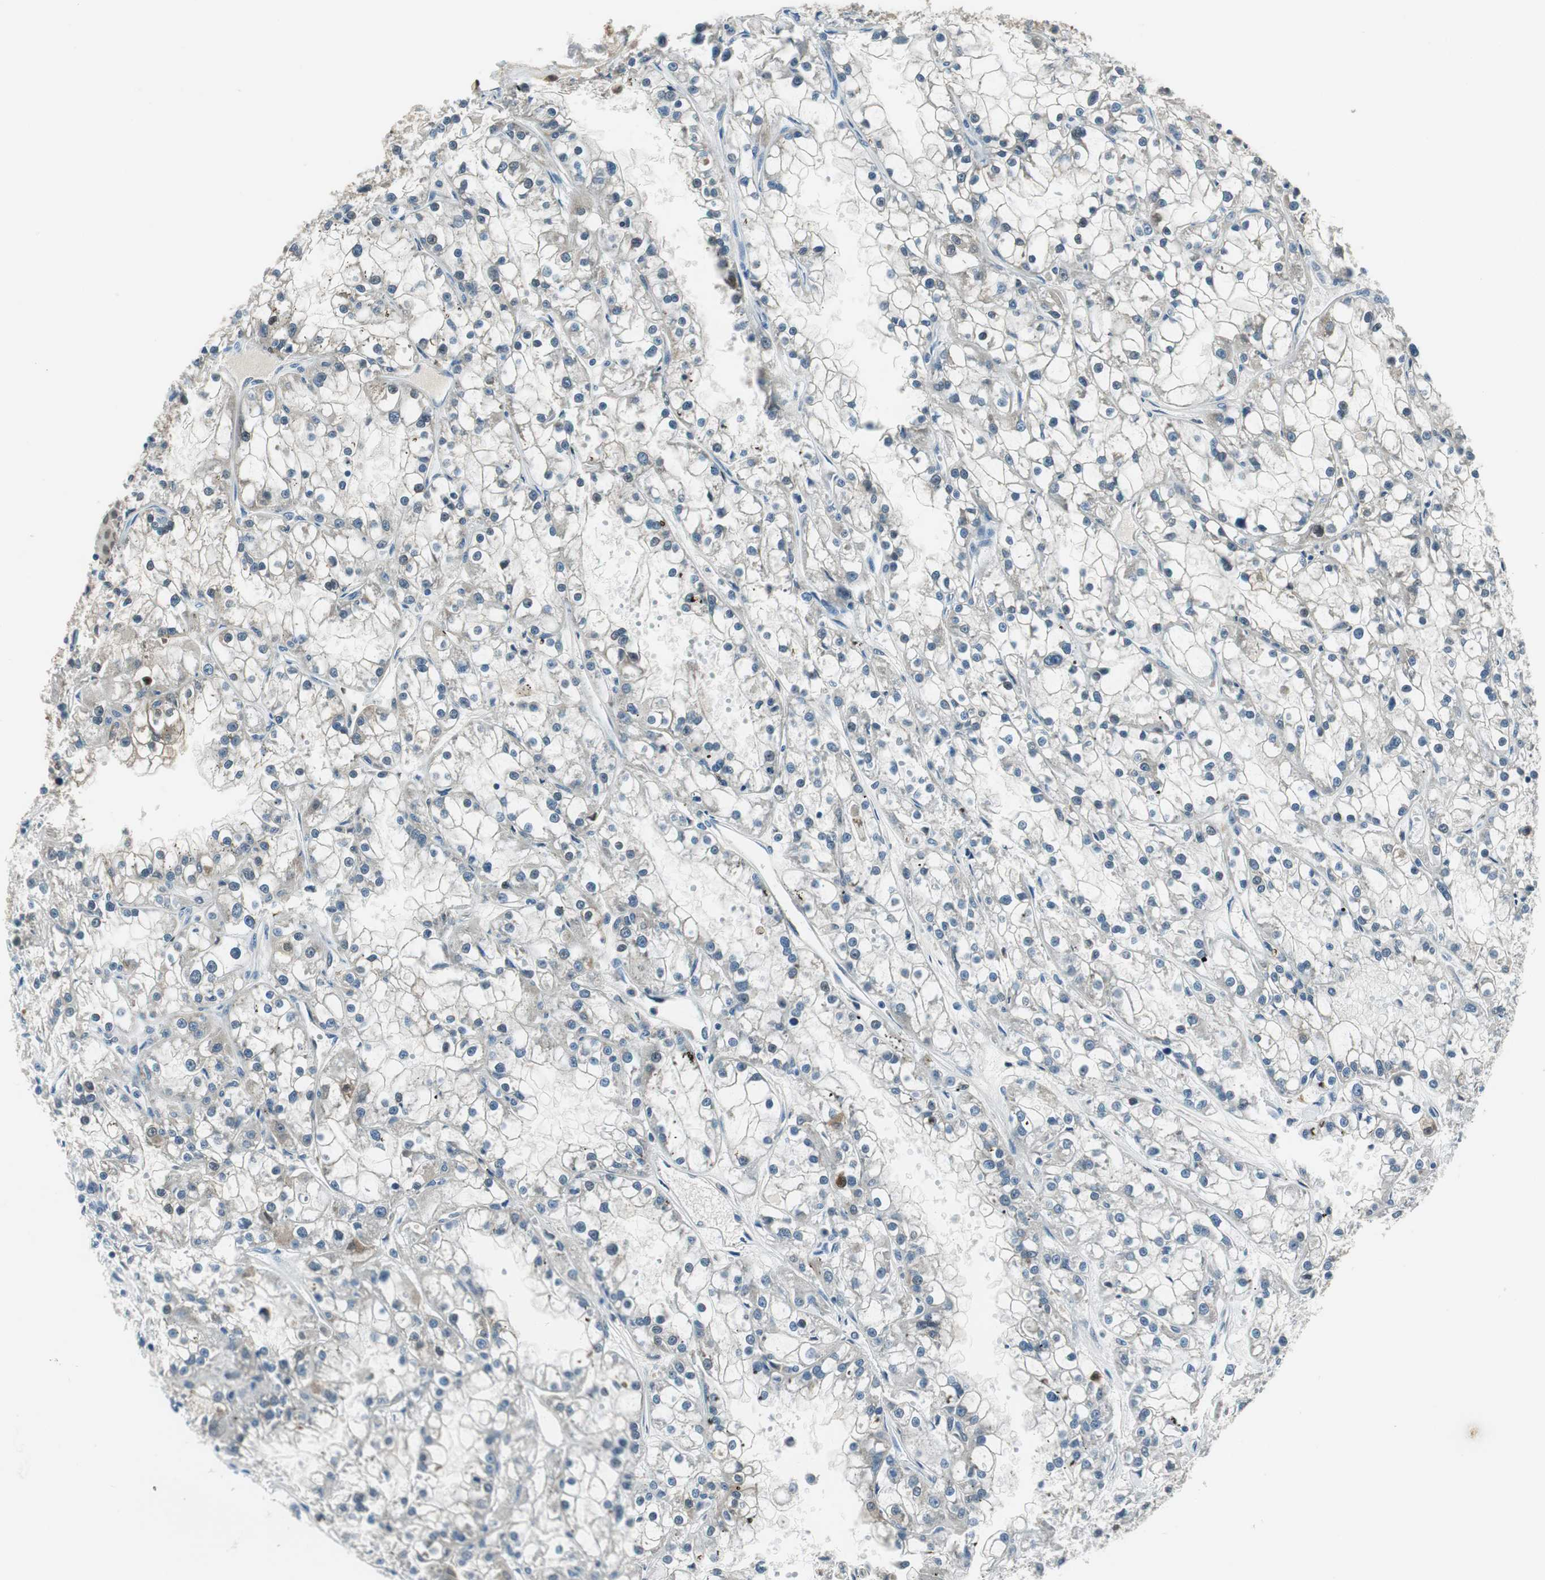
{"staining": {"intensity": "negative", "quantity": "none", "location": "none"}, "tissue": "renal cancer", "cell_type": "Tumor cells", "image_type": "cancer", "snomed": [{"axis": "morphology", "description": "Adenocarcinoma, NOS"}, {"axis": "topography", "description": "Kidney"}], "caption": "An immunohistochemistry (IHC) micrograph of renal cancer (adenocarcinoma) is shown. There is no staining in tumor cells of renal cancer (adenocarcinoma). The staining is performed using DAB (3,3'-diaminobenzidine) brown chromogen with nuclei counter-stained in using hematoxylin.", "gene": "ME1", "patient": {"sex": "female", "age": 52}}